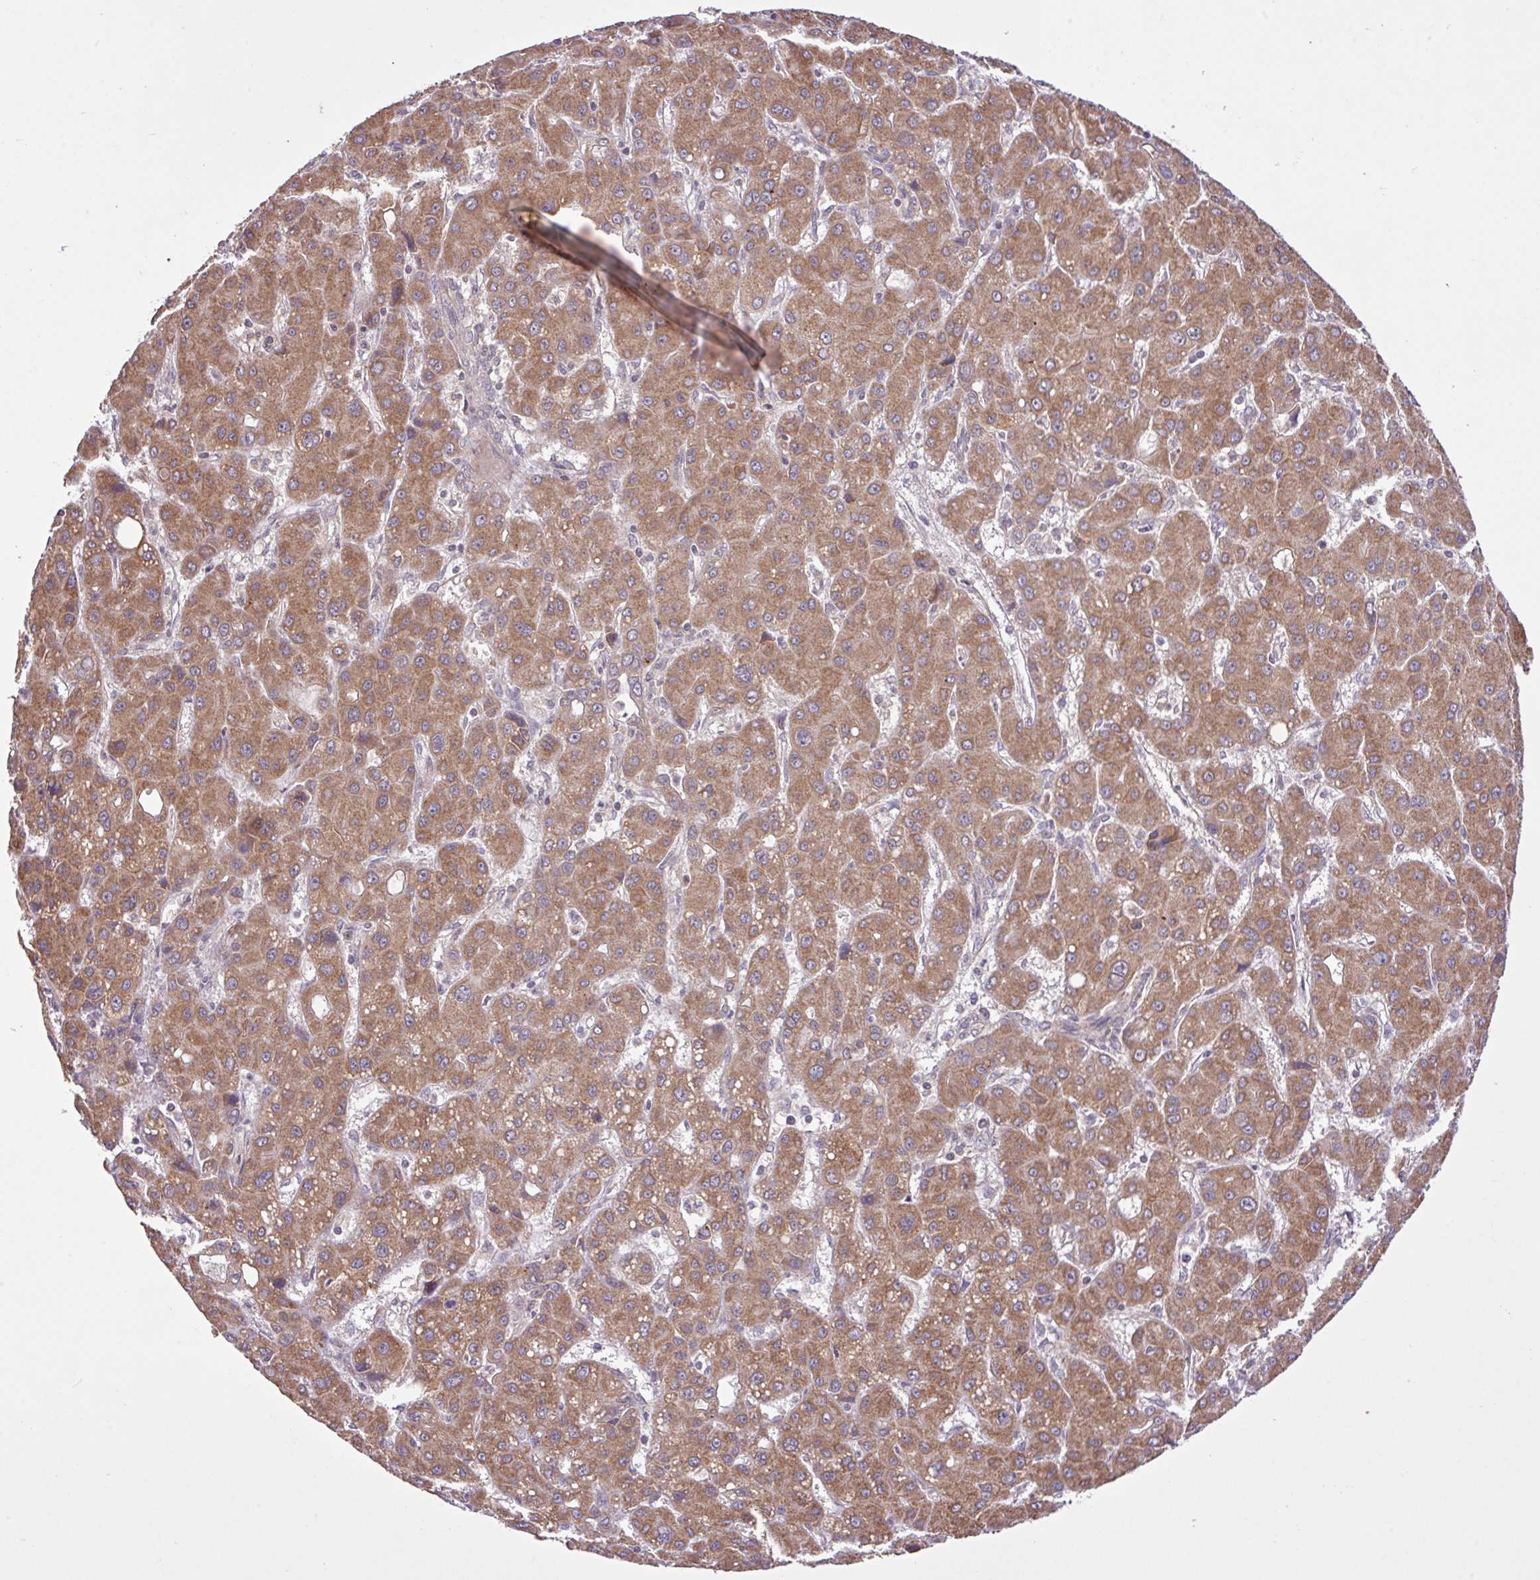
{"staining": {"intensity": "moderate", "quantity": ">75%", "location": "cytoplasmic/membranous"}, "tissue": "liver cancer", "cell_type": "Tumor cells", "image_type": "cancer", "snomed": [{"axis": "morphology", "description": "Carcinoma, Hepatocellular, NOS"}, {"axis": "topography", "description": "Liver"}], "caption": "Immunohistochemical staining of liver hepatocellular carcinoma reveals moderate cytoplasmic/membranous protein expression in approximately >75% of tumor cells.", "gene": "TIMM10B", "patient": {"sex": "male", "age": 55}}